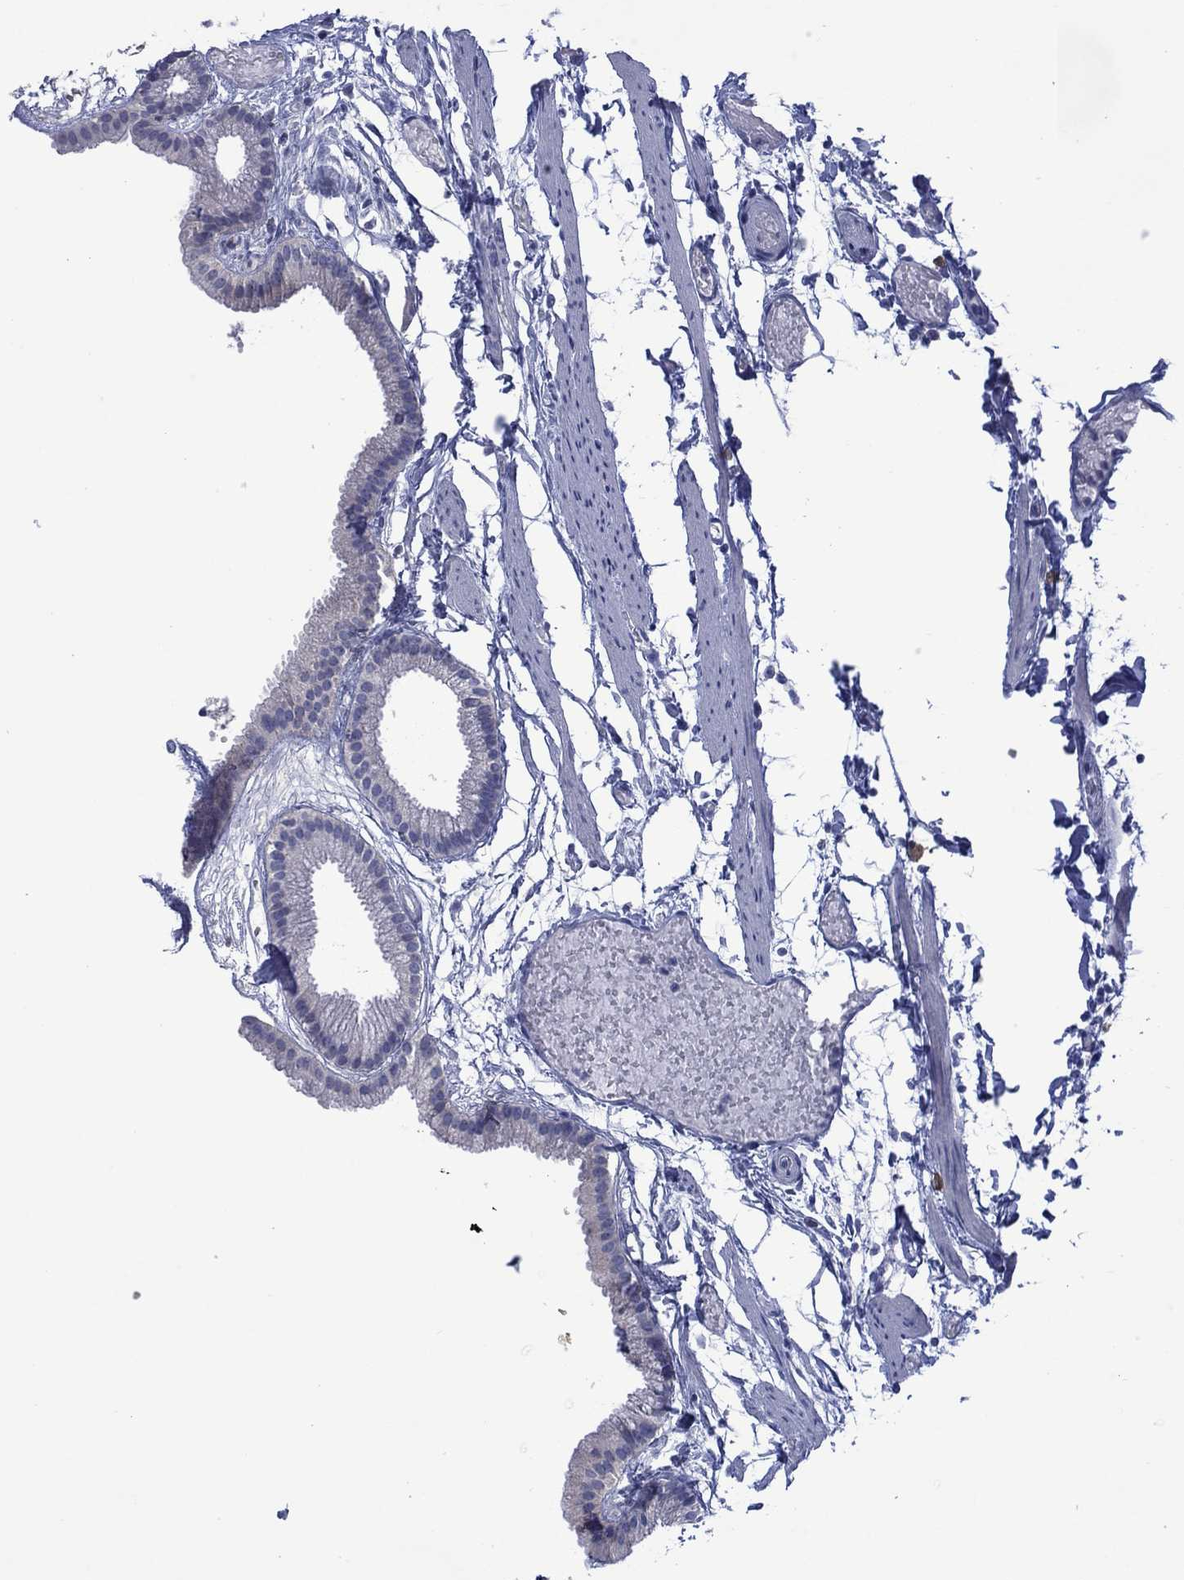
{"staining": {"intensity": "negative", "quantity": "none", "location": "none"}, "tissue": "gallbladder", "cell_type": "Glandular cells", "image_type": "normal", "snomed": [{"axis": "morphology", "description": "Normal tissue, NOS"}, {"axis": "topography", "description": "Gallbladder"}], "caption": "IHC histopathology image of benign gallbladder stained for a protein (brown), which displays no positivity in glandular cells. (DAB (3,3'-diaminobenzidine) IHC visualized using brightfield microscopy, high magnification).", "gene": "ASB10", "patient": {"sex": "female", "age": 45}}